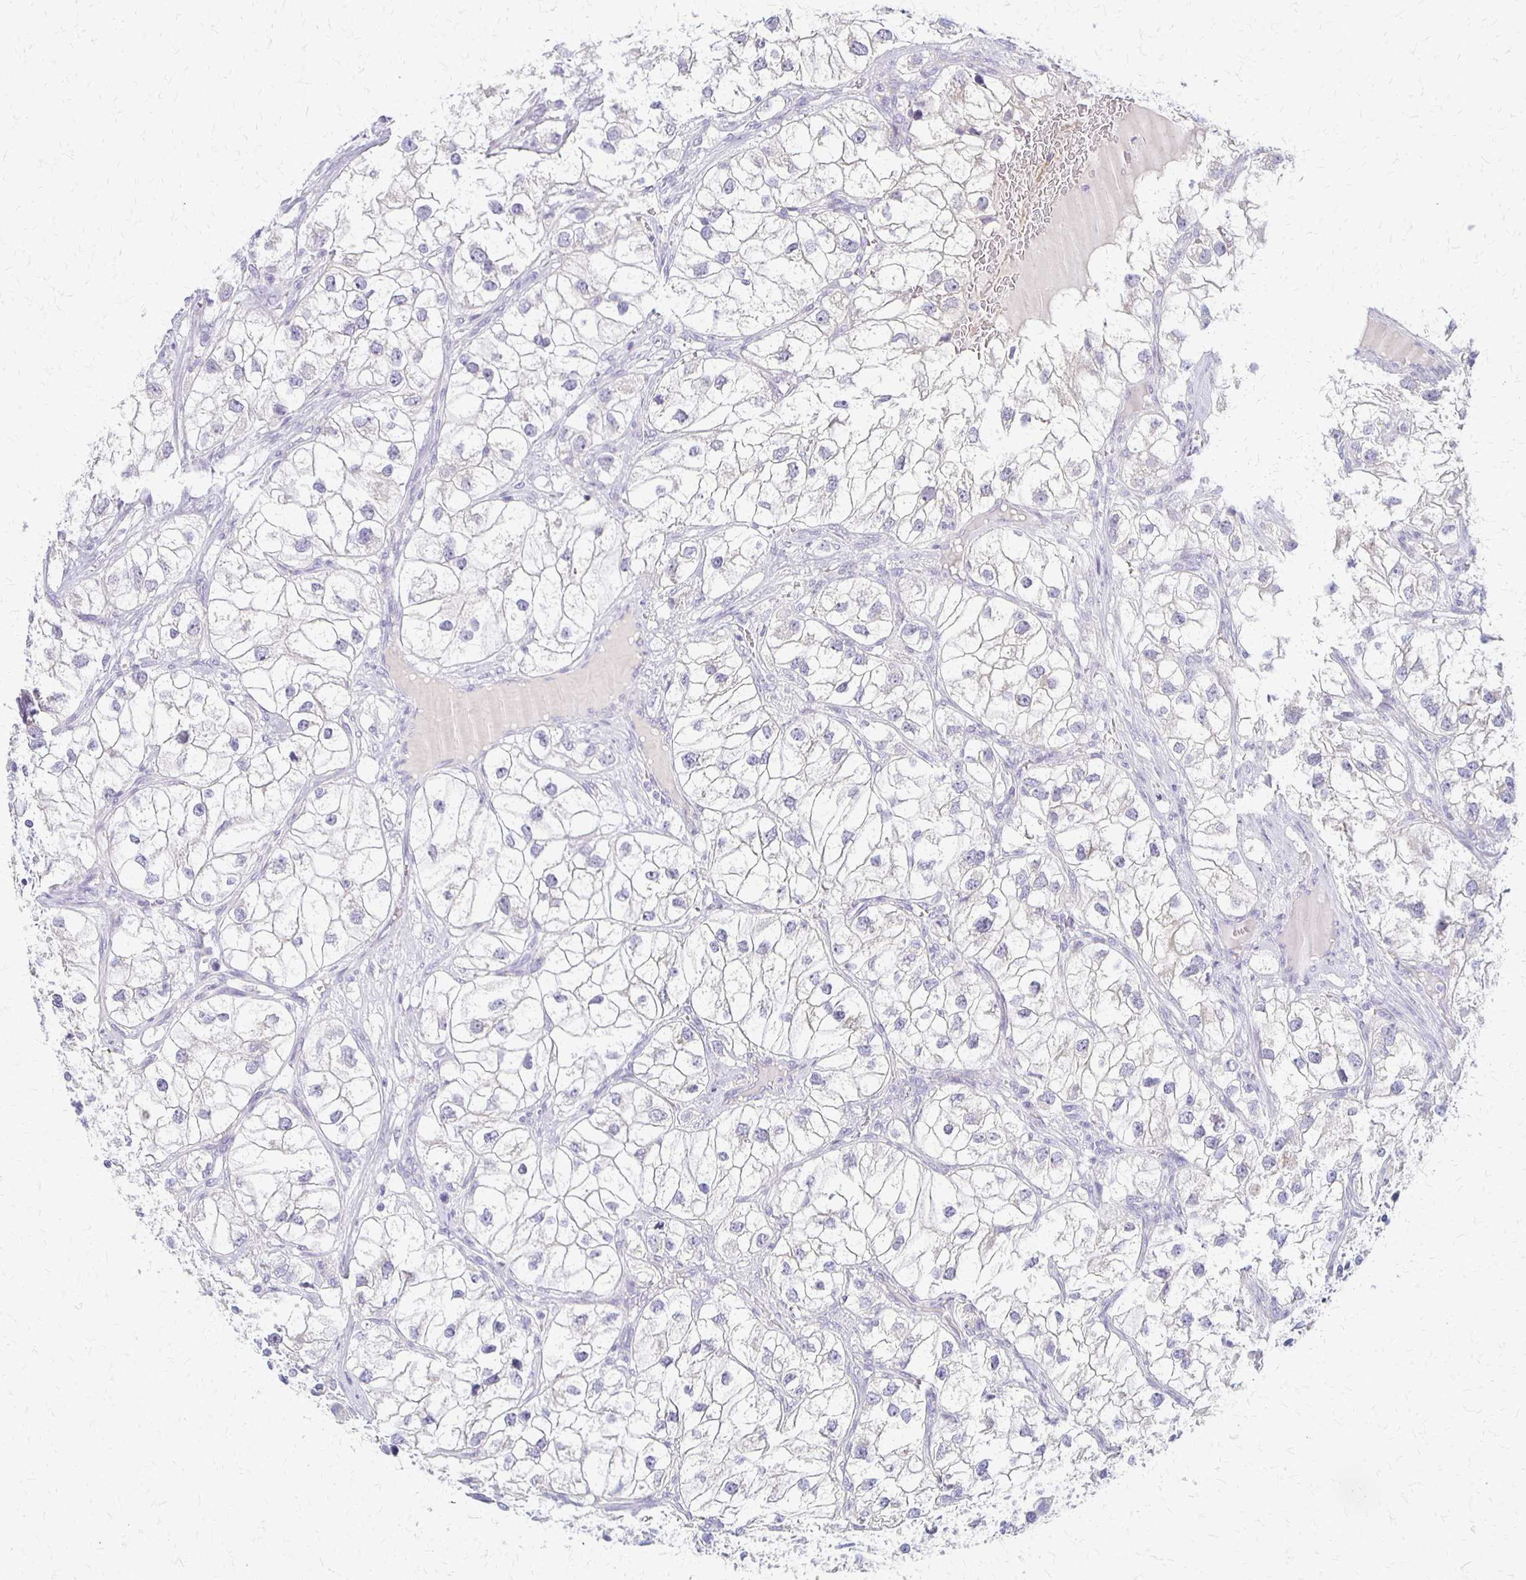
{"staining": {"intensity": "negative", "quantity": "none", "location": "none"}, "tissue": "renal cancer", "cell_type": "Tumor cells", "image_type": "cancer", "snomed": [{"axis": "morphology", "description": "Adenocarcinoma, NOS"}, {"axis": "topography", "description": "Kidney"}], "caption": "An immunohistochemistry photomicrograph of adenocarcinoma (renal) is shown. There is no staining in tumor cells of adenocarcinoma (renal).", "gene": "RHOC", "patient": {"sex": "male", "age": 59}}